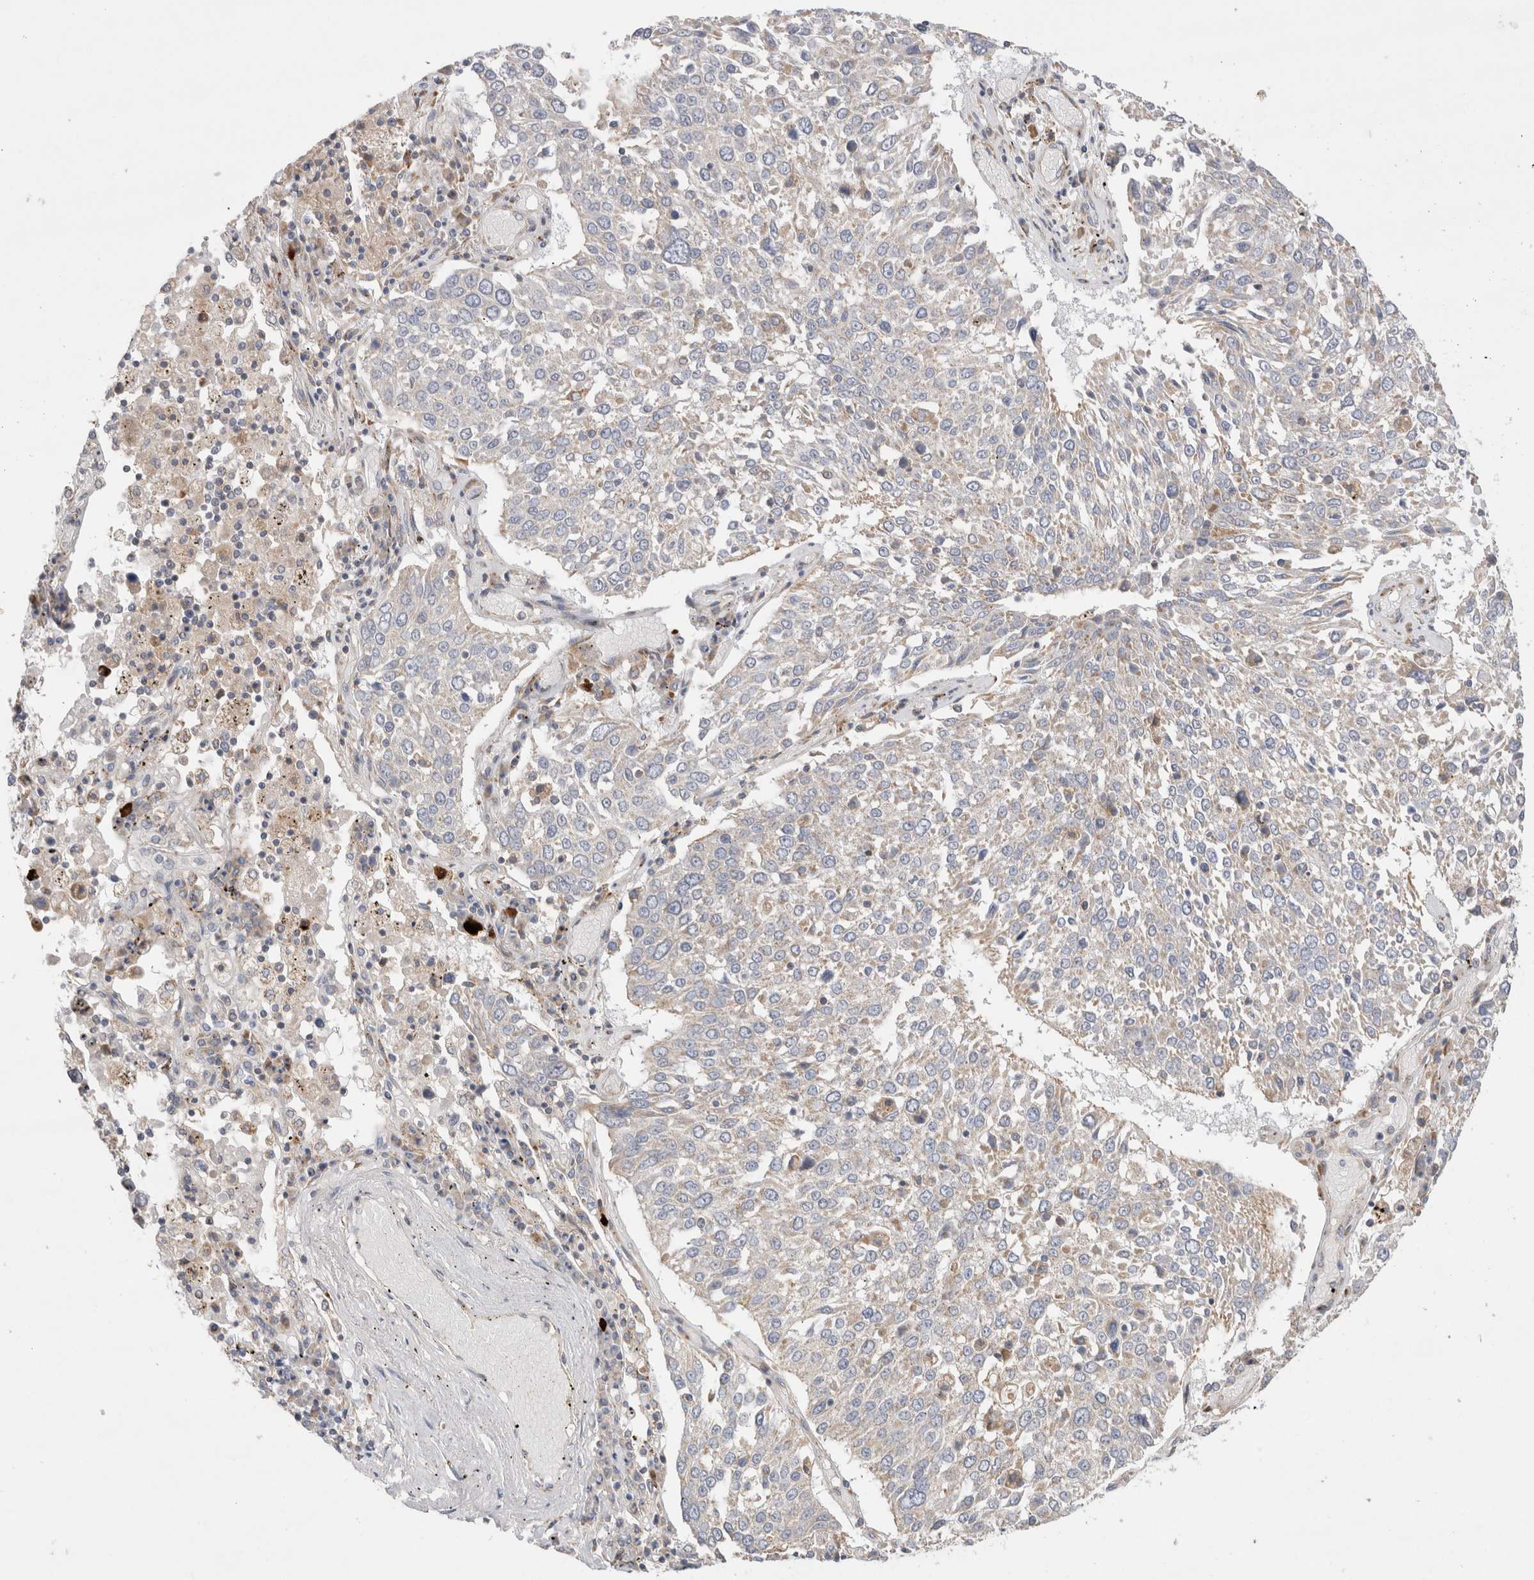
{"staining": {"intensity": "negative", "quantity": "none", "location": "none"}, "tissue": "lung cancer", "cell_type": "Tumor cells", "image_type": "cancer", "snomed": [{"axis": "morphology", "description": "Squamous cell carcinoma, NOS"}, {"axis": "topography", "description": "Lung"}], "caption": "IHC photomicrograph of lung squamous cell carcinoma stained for a protein (brown), which shows no staining in tumor cells.", "gene": "TBC1D16", "patient": {"sex": "male", "age": 65}}